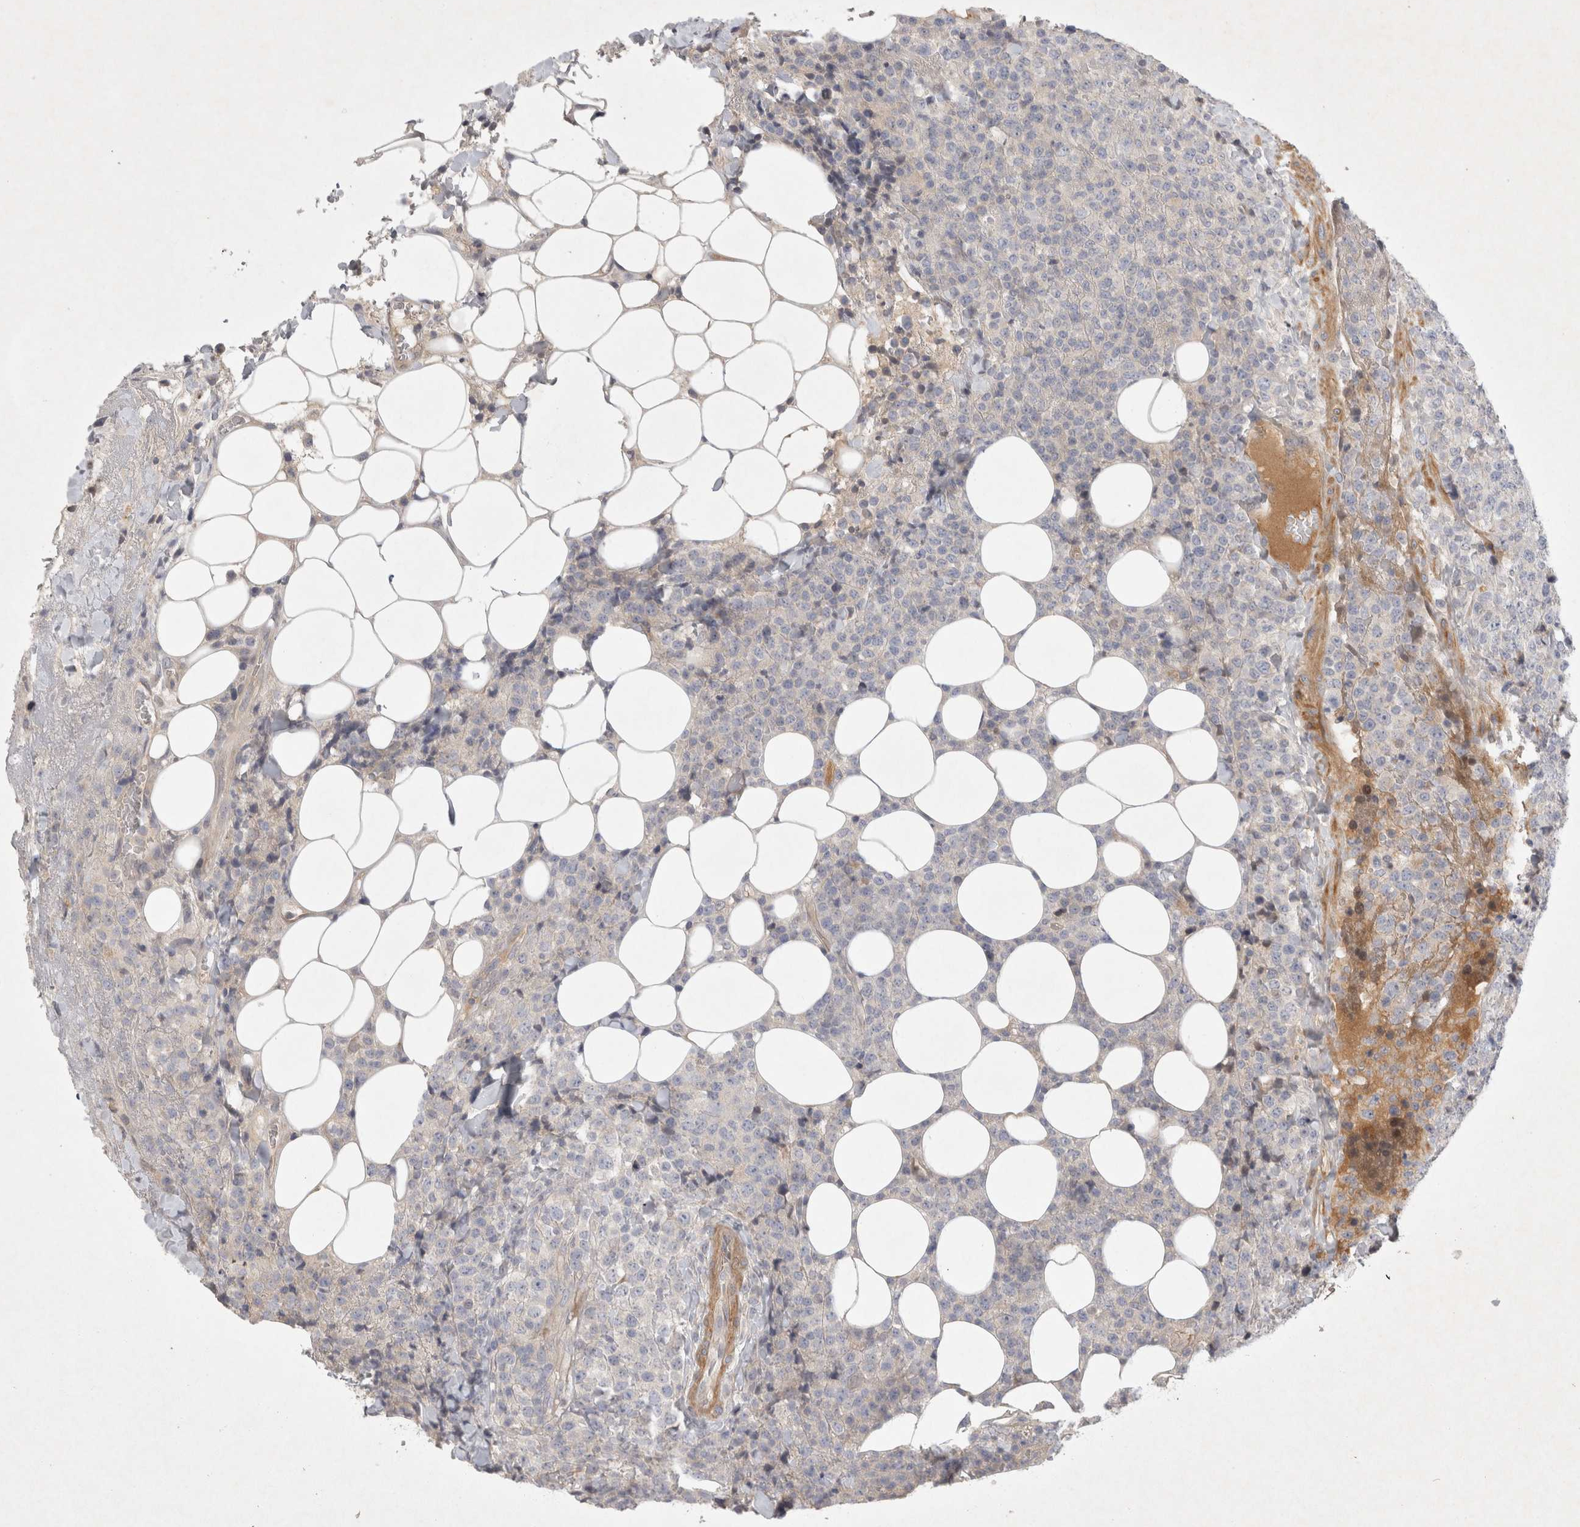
{"staining": {"intensity": "negative", "quantity": "none", "location": "none"}, "tissue": "lymphoma", "cell_type": "Tumor cells", "image_type": "cancer", "snomed": [{"axis": "morphology", "description": "Malignant lymphoma, non-Hodgkin's type, High grade"}, {"axis": "topography", "description": "Lymph node"}], "caption": "The micrograph shows no significant expression in tumor cells of high-grade malignant lymphoma, non-Hodgkin's type.", "gene": "BZW2", "patient": {"sex": "male", "age": 13}}